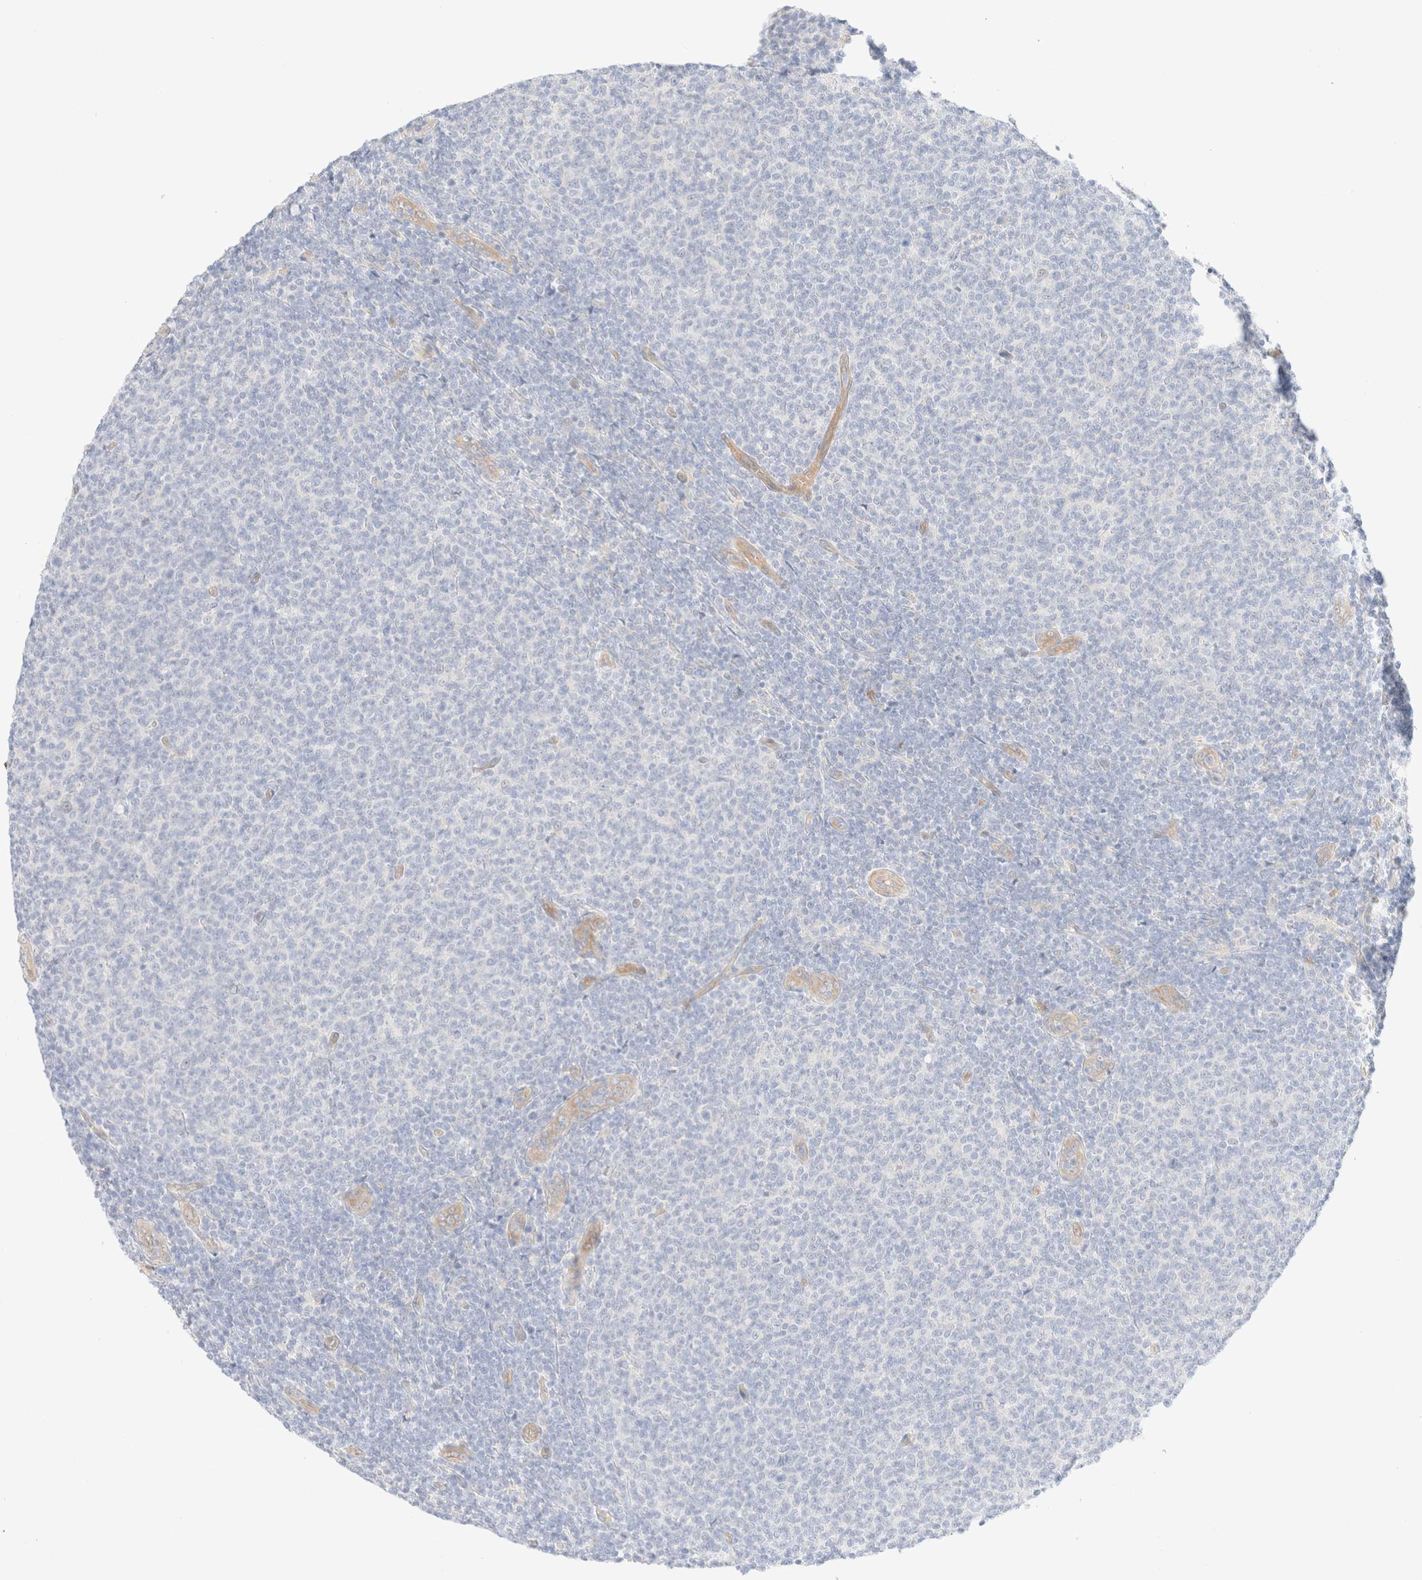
{"staining": {"intensity": "negative", "quantity": "none", "location": "none"}, "tissue": "lymphoma", "cell_type": "Tumor cells", "image_type": "cancer", "snomed": [{"axis": "morphology", "description": "Malignant lymphoma, non-Hodgkin's type, Low grade"}, {"axis": "topography", "description": "Lymph node"}], "caption": "Tumor cells are negative for protein expression in human low-grade malignant lymphoma, non-Hodgkin's type.", "gene": "NIBAN2", "patient": {"sex": "male", "age": 66}}